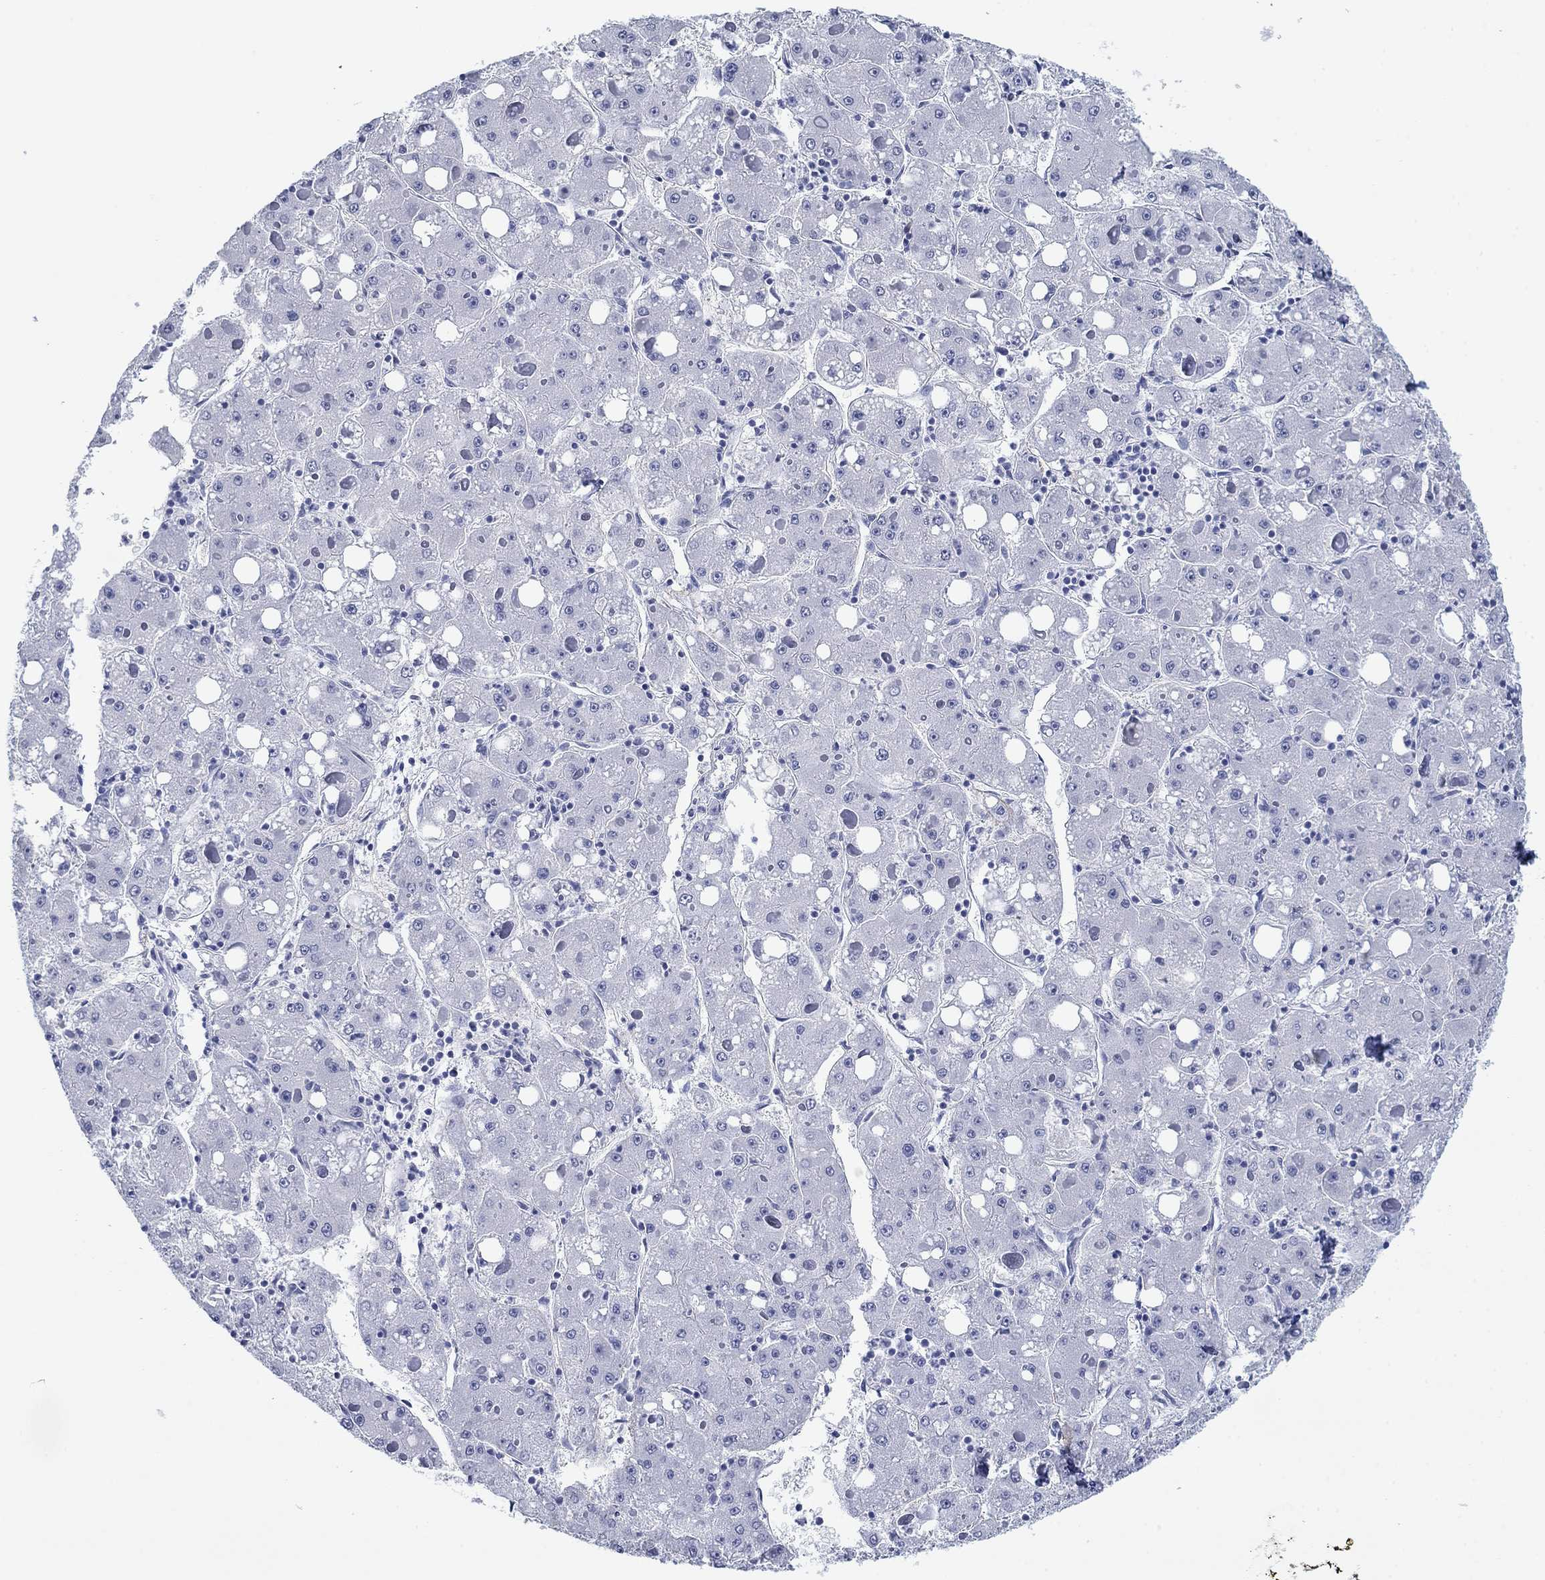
{"staining": {"intensity": "negative", "quantity": "none", "location": "none"}, "tissue": "liver cancer", "cell_type": "Tumor cells", "image_type": "cancer", "snomed": [{"axis": "morphology", "description": "Carcinoma, Hepatocellular, NOS"}, {"axis": "topography", "description": "Liver"}], "caption": "This is an immunohistochemistry micrograph of hepatocellular carcinoma (liver). There is no staining in tumor cells.", "gene": "PDYN", "patient": {"sex": "male", "age": 73}}